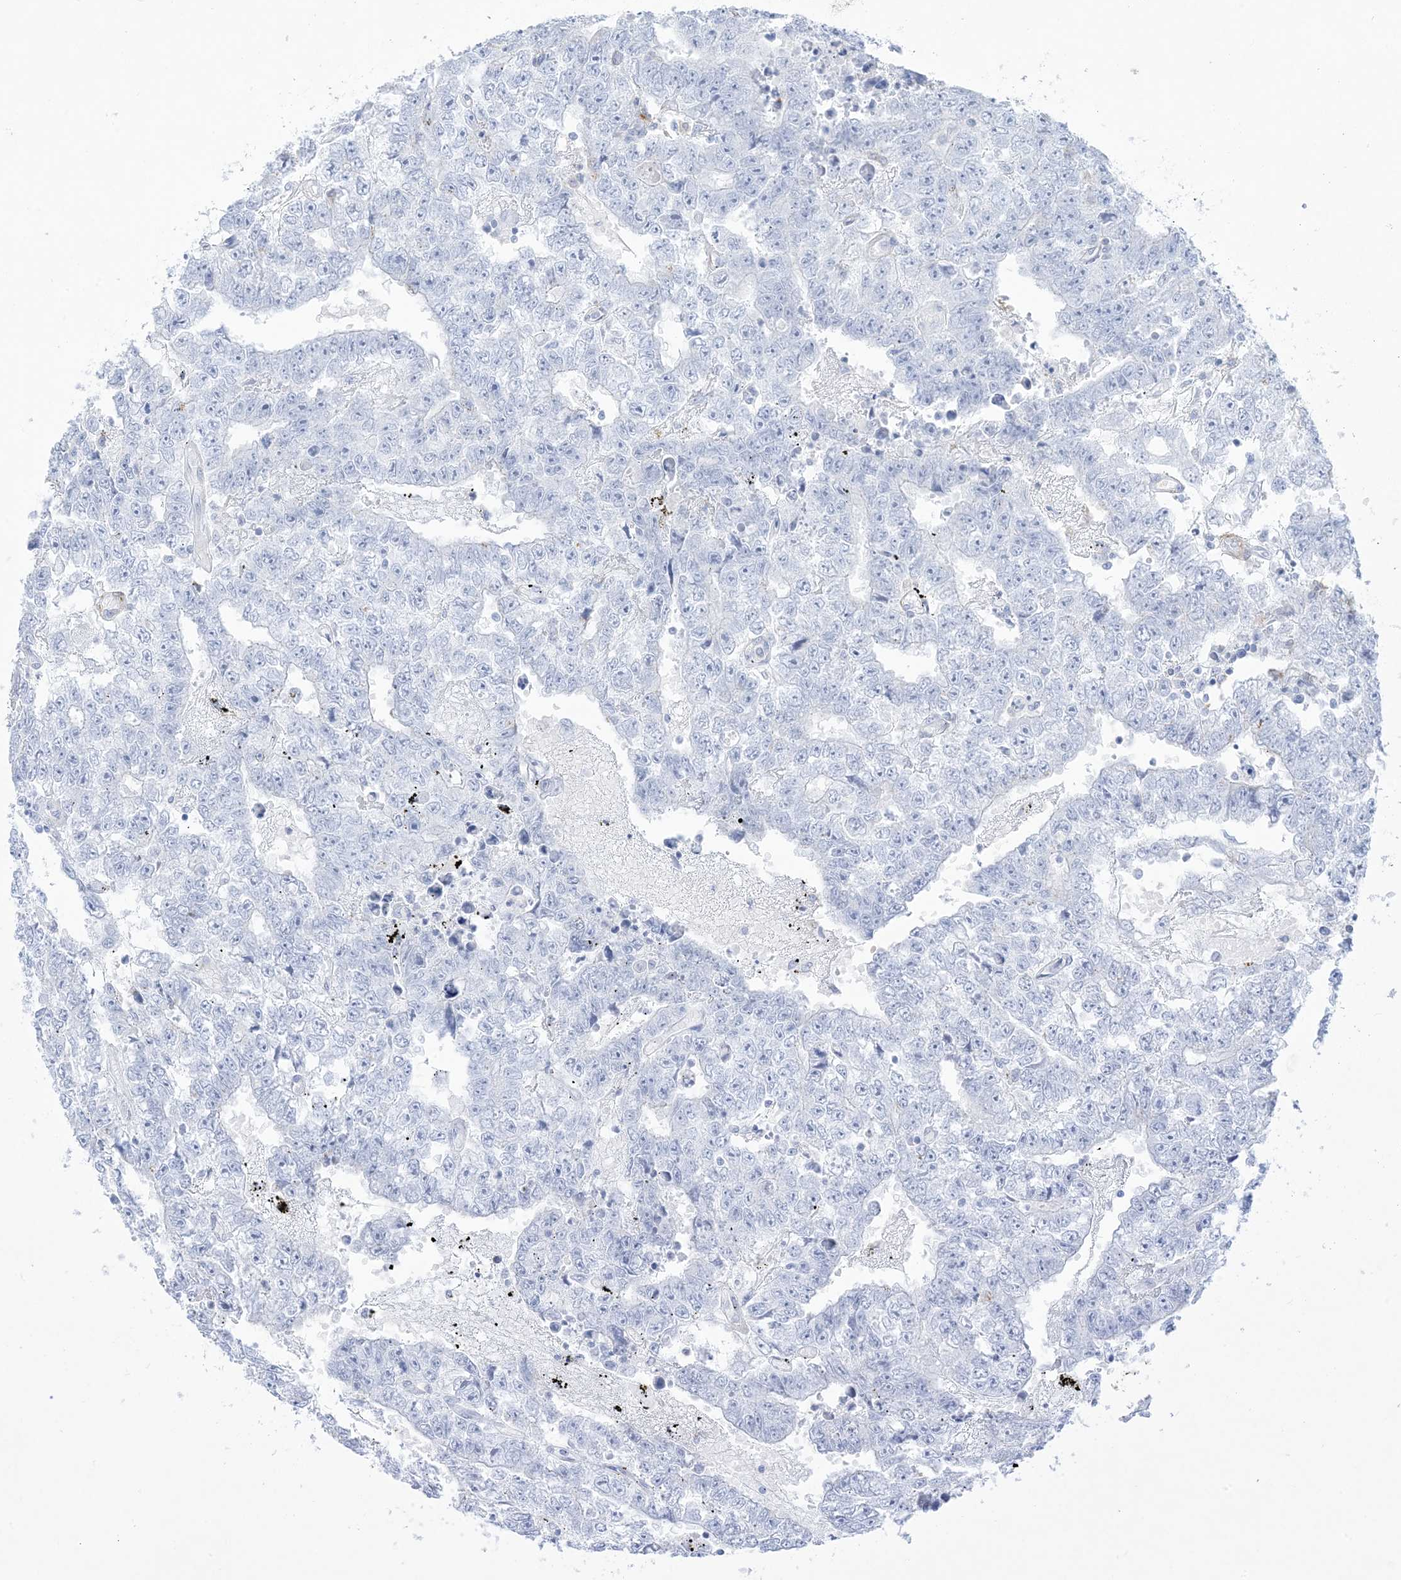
{"staining": {"intensity": "negative", "quantity": "none", "location": "none"}, "tissue": "testis cancer", "cell_type": "Tumor cells", "image_type": "cancer", "snomed": [{"axis": "morphology", "description": "Carcinoma, Embryonal, NOS"}, {"axis": "topography", "description": "Testis"}], "caption": "Immunohistochemical staining of testis embryonal carcinoma exhibits no significant staining in tumor cells.", "gene": "B3GNT7", "patient": {"sex": "male", "age": 25}}